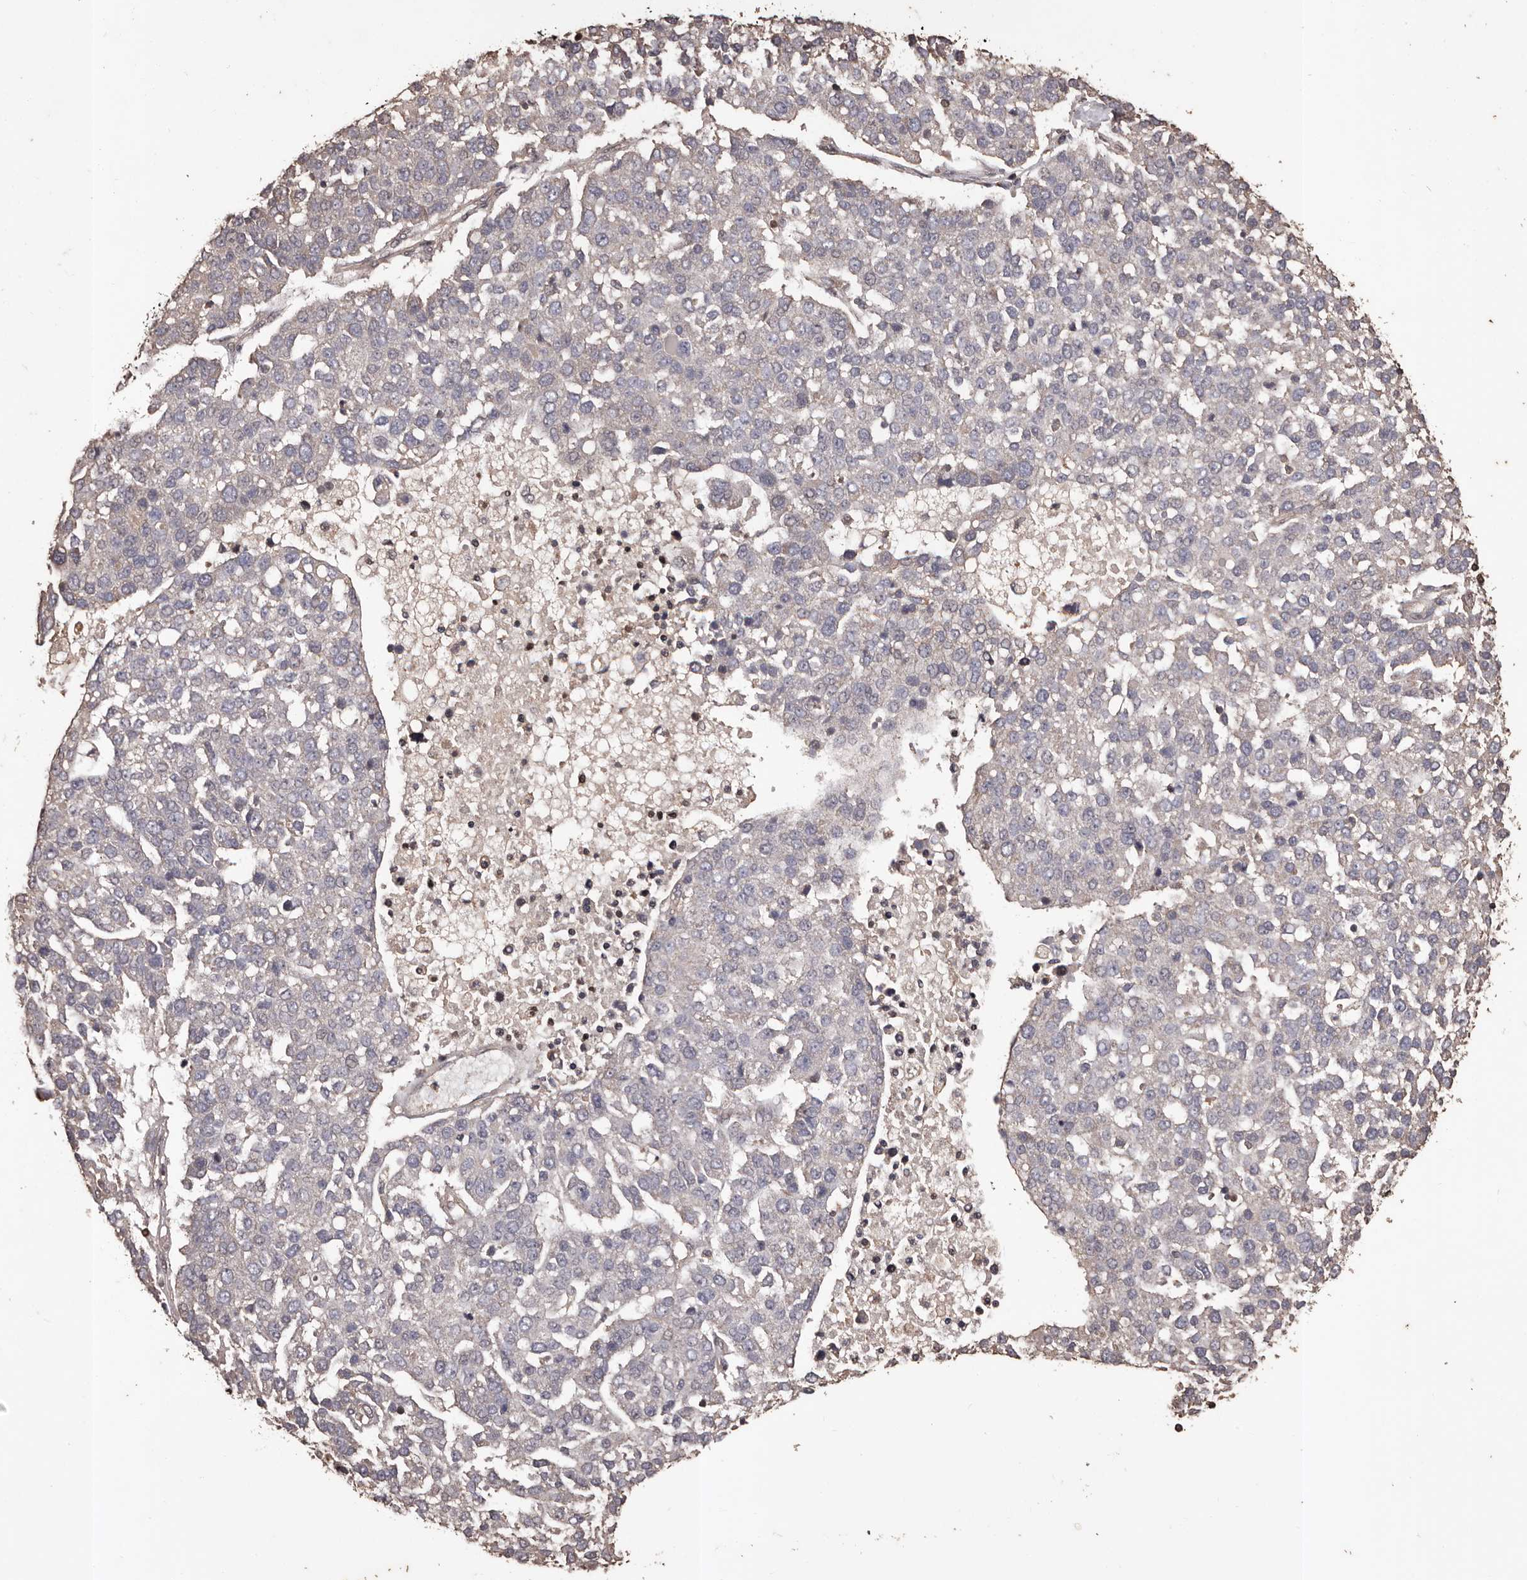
{"staining": {"intensity": "weak", "quantity": "<25%", "location": "cytoplasmic/membranous"}, "tissue": "pancreatic cancer", "cell_type": "Tumor cells", "image_type": "cancer", "snomed": [{"axis": "morphology", "description": "Adenocarcinoma, NOS"}, {"axis": "topography", "description": "Pancreas"}], "caption": "This is an IHC histopathology image of pancreatic adenocarcinoma. There is no staining in tumor cells.", "gene": "NAV1", "patient": {"sex": "female", "age": 61}}